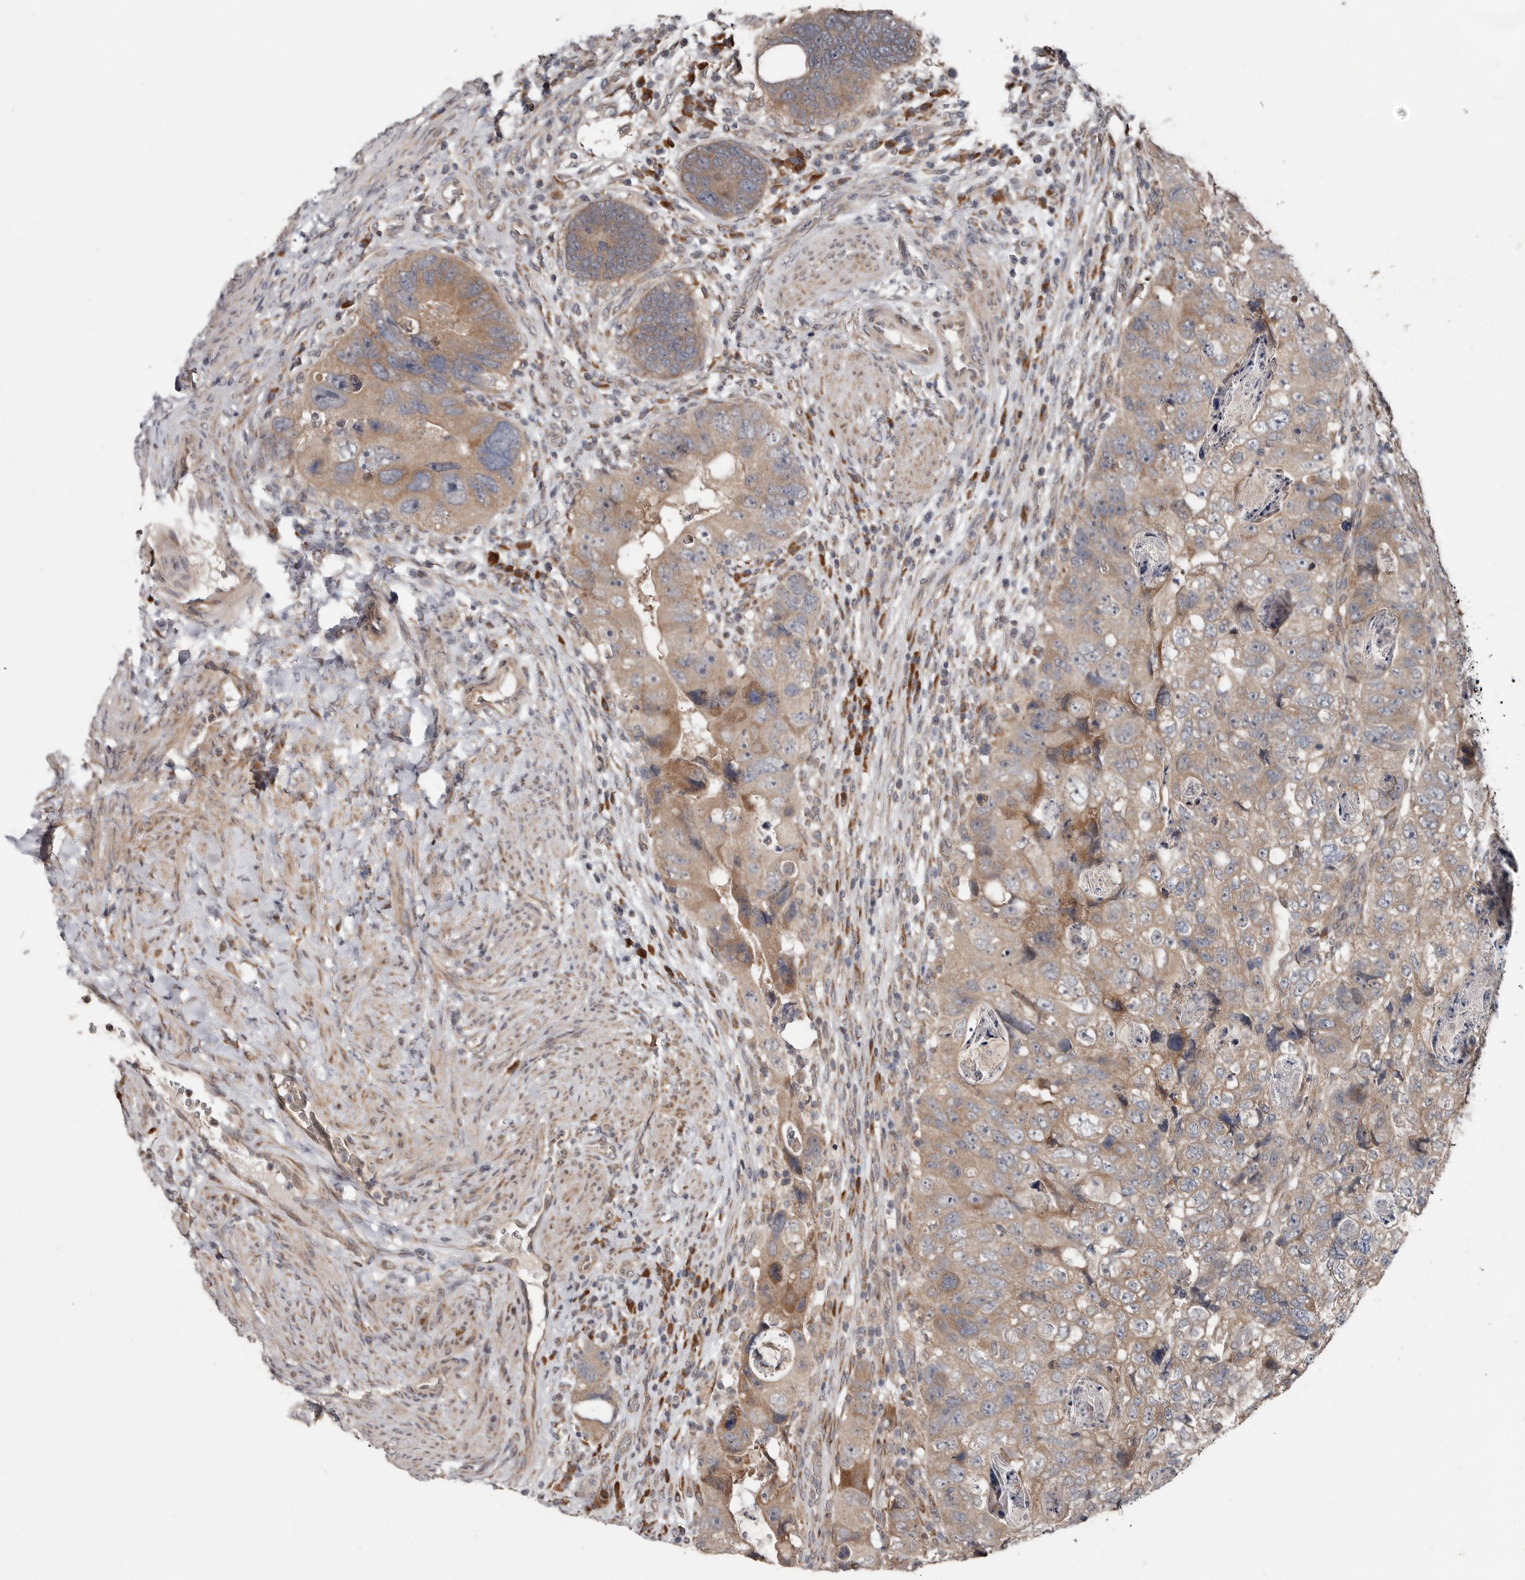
{"staining": {"intensity": "weak", "quantity": ">75%", "location": "cytoplasmic/membranous"}, "tissue": "colorectal cancer", "cell_type": "Tumor cells", "image_type": "cancer", "snomed": [{"axis": "morphology", "description": "Adenocarcinoma, NOS"}, {"axis": "topography", "description": "Rectum"}], "caption": "Tumor cells show low levels of weak cytoplasmic/membranous staining in about >75% of cells in adenocarcinoma (colorectal). The protein of interest is stained brown, and the nuclei are stained in blue (DAB IHC with brightfield microscopy, high magnification).", "gene": "CHML", "patient": {"sex": "male", "age": 59}}